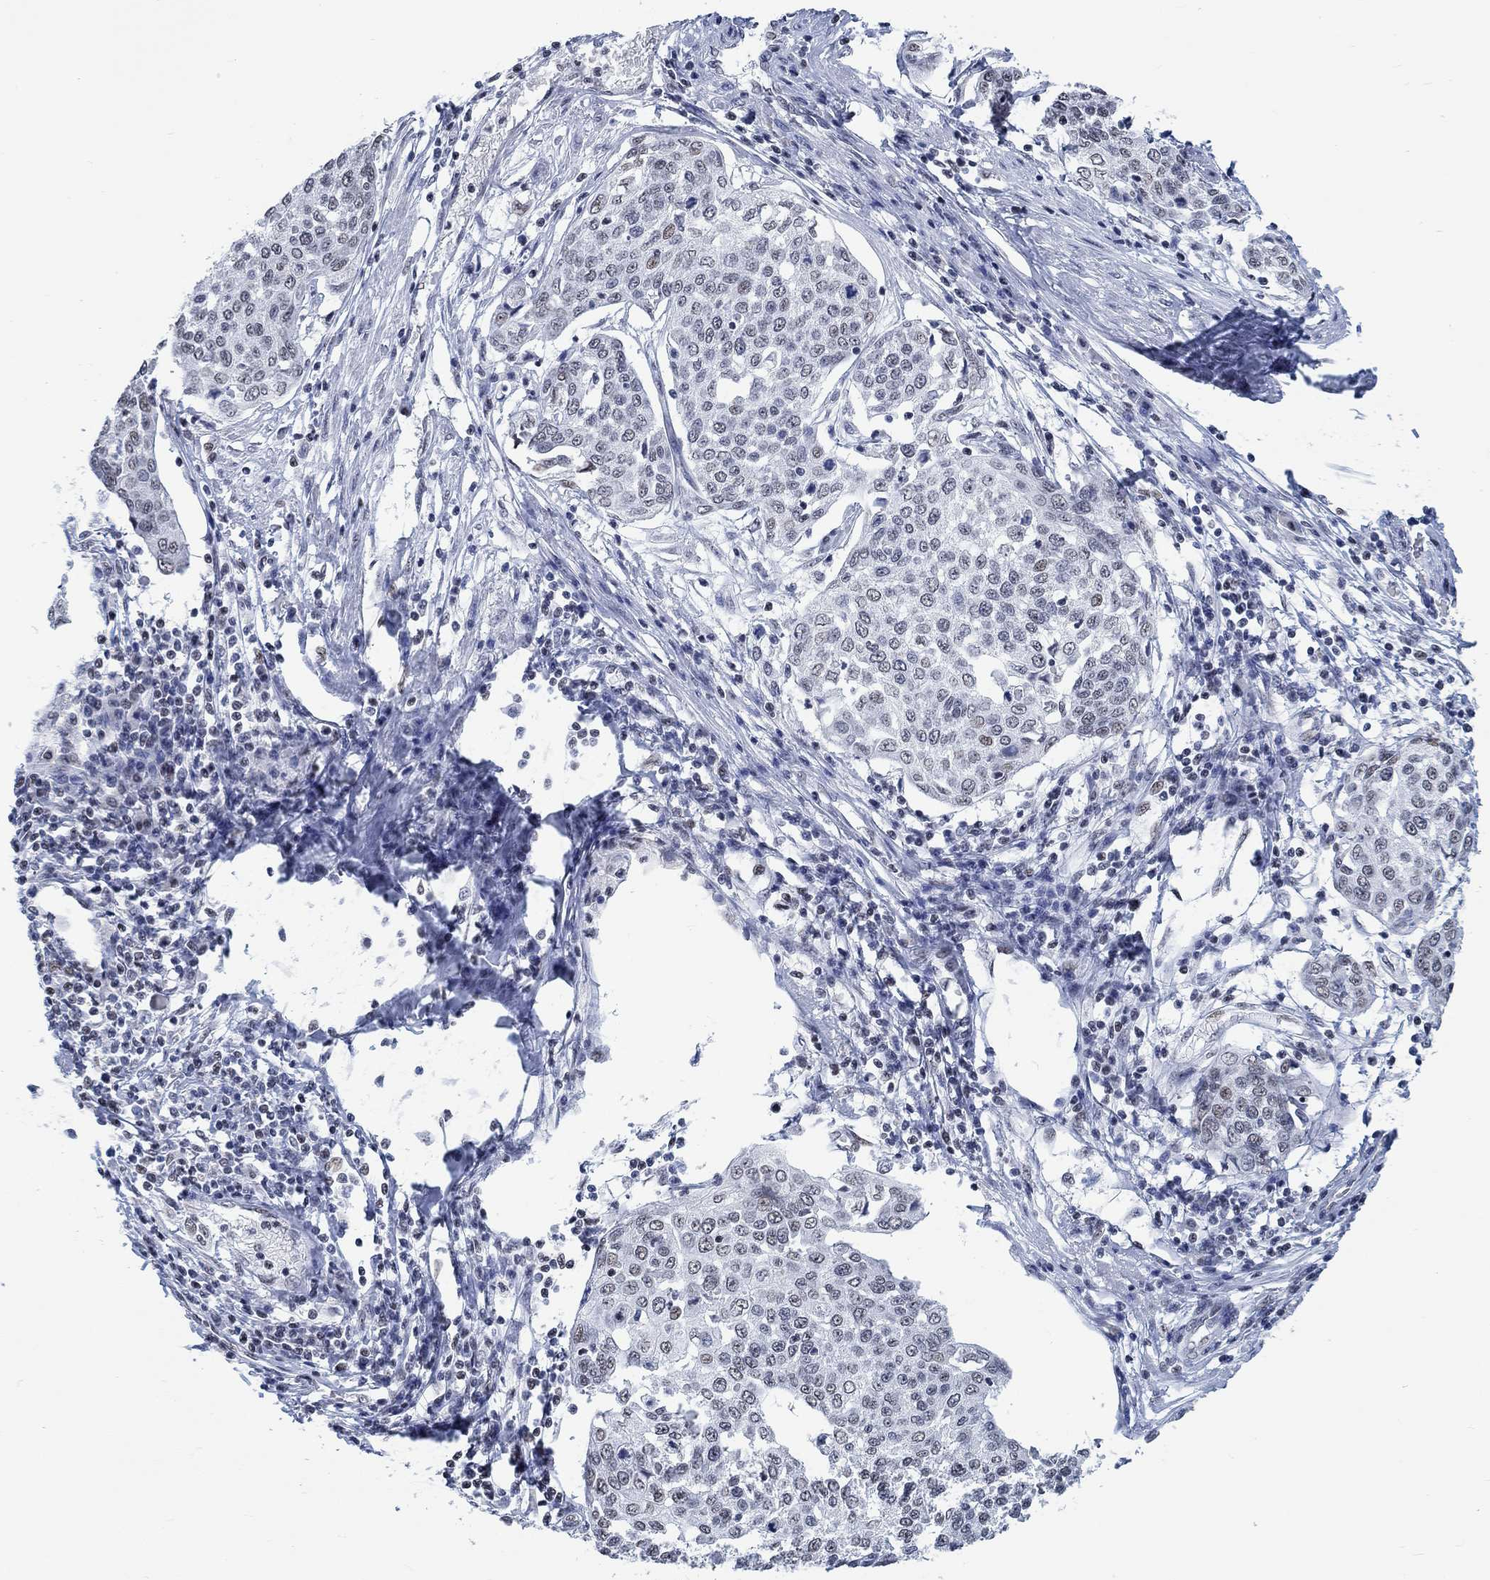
{"staining": {"intensity": "negative", "quantity": "none", "location": "none"}, "tissue": "cervical cancer", "cell_type": "Tumor cells", "image_type": "cancer", "snomed": [{"axis": "morphology", "description": "Squamous cell carcinoma, NOS"}, {"axis": "topography", "description": "Cervix"}], "caption": "Tumor cells are negative for brown protein staining in cervical cancer. (DAB (3,3'-diaminobenzidine) IHC visualized using brightfield microscopy, high magnification).", "gene": "KCNH8", "patient": {"sex": "female", "age": 34}}